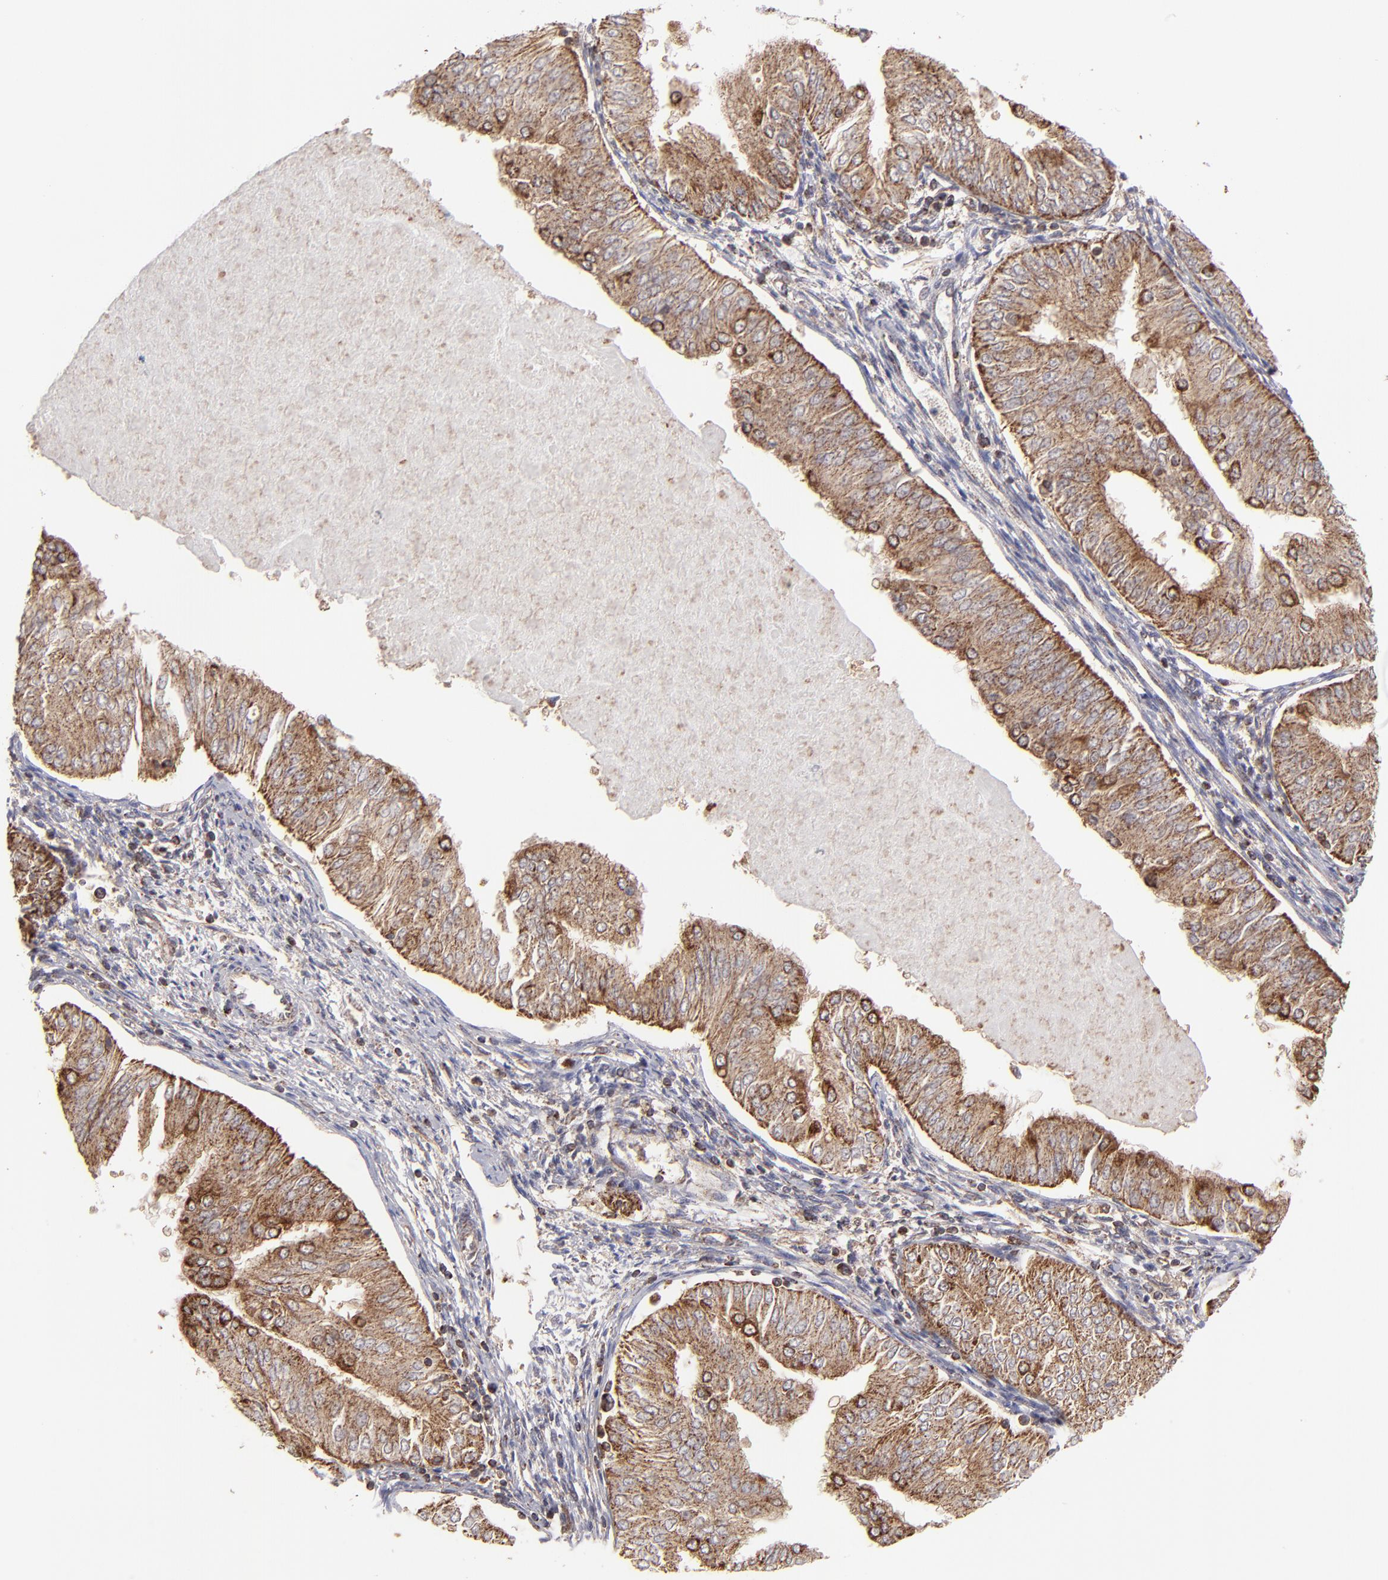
{"staining": {"intensity": "moderate", "quantity": ">75%", "location": "cytoplasmic/membranous"}, "tissue": "endometrial cancer", "cell_type": "Tumor cells", "image_type": "cancer", "snomed": [{"axis": "morphology", "description": "Adenocarcinoma, NOS"}, {"axis": "topography", "description": "Endometrium"}], "caption": "Brown immunohistochemical staining in human adenocarcinoma (endometrial) displays moderate cytoplasmic/membranous positivity in approximately >75% of tumor cells. (Brightfield microscopy of DAB IHC at high magnification).", "gene": "SLC15A1", "patient": {"sex": "female", "age": 53}}